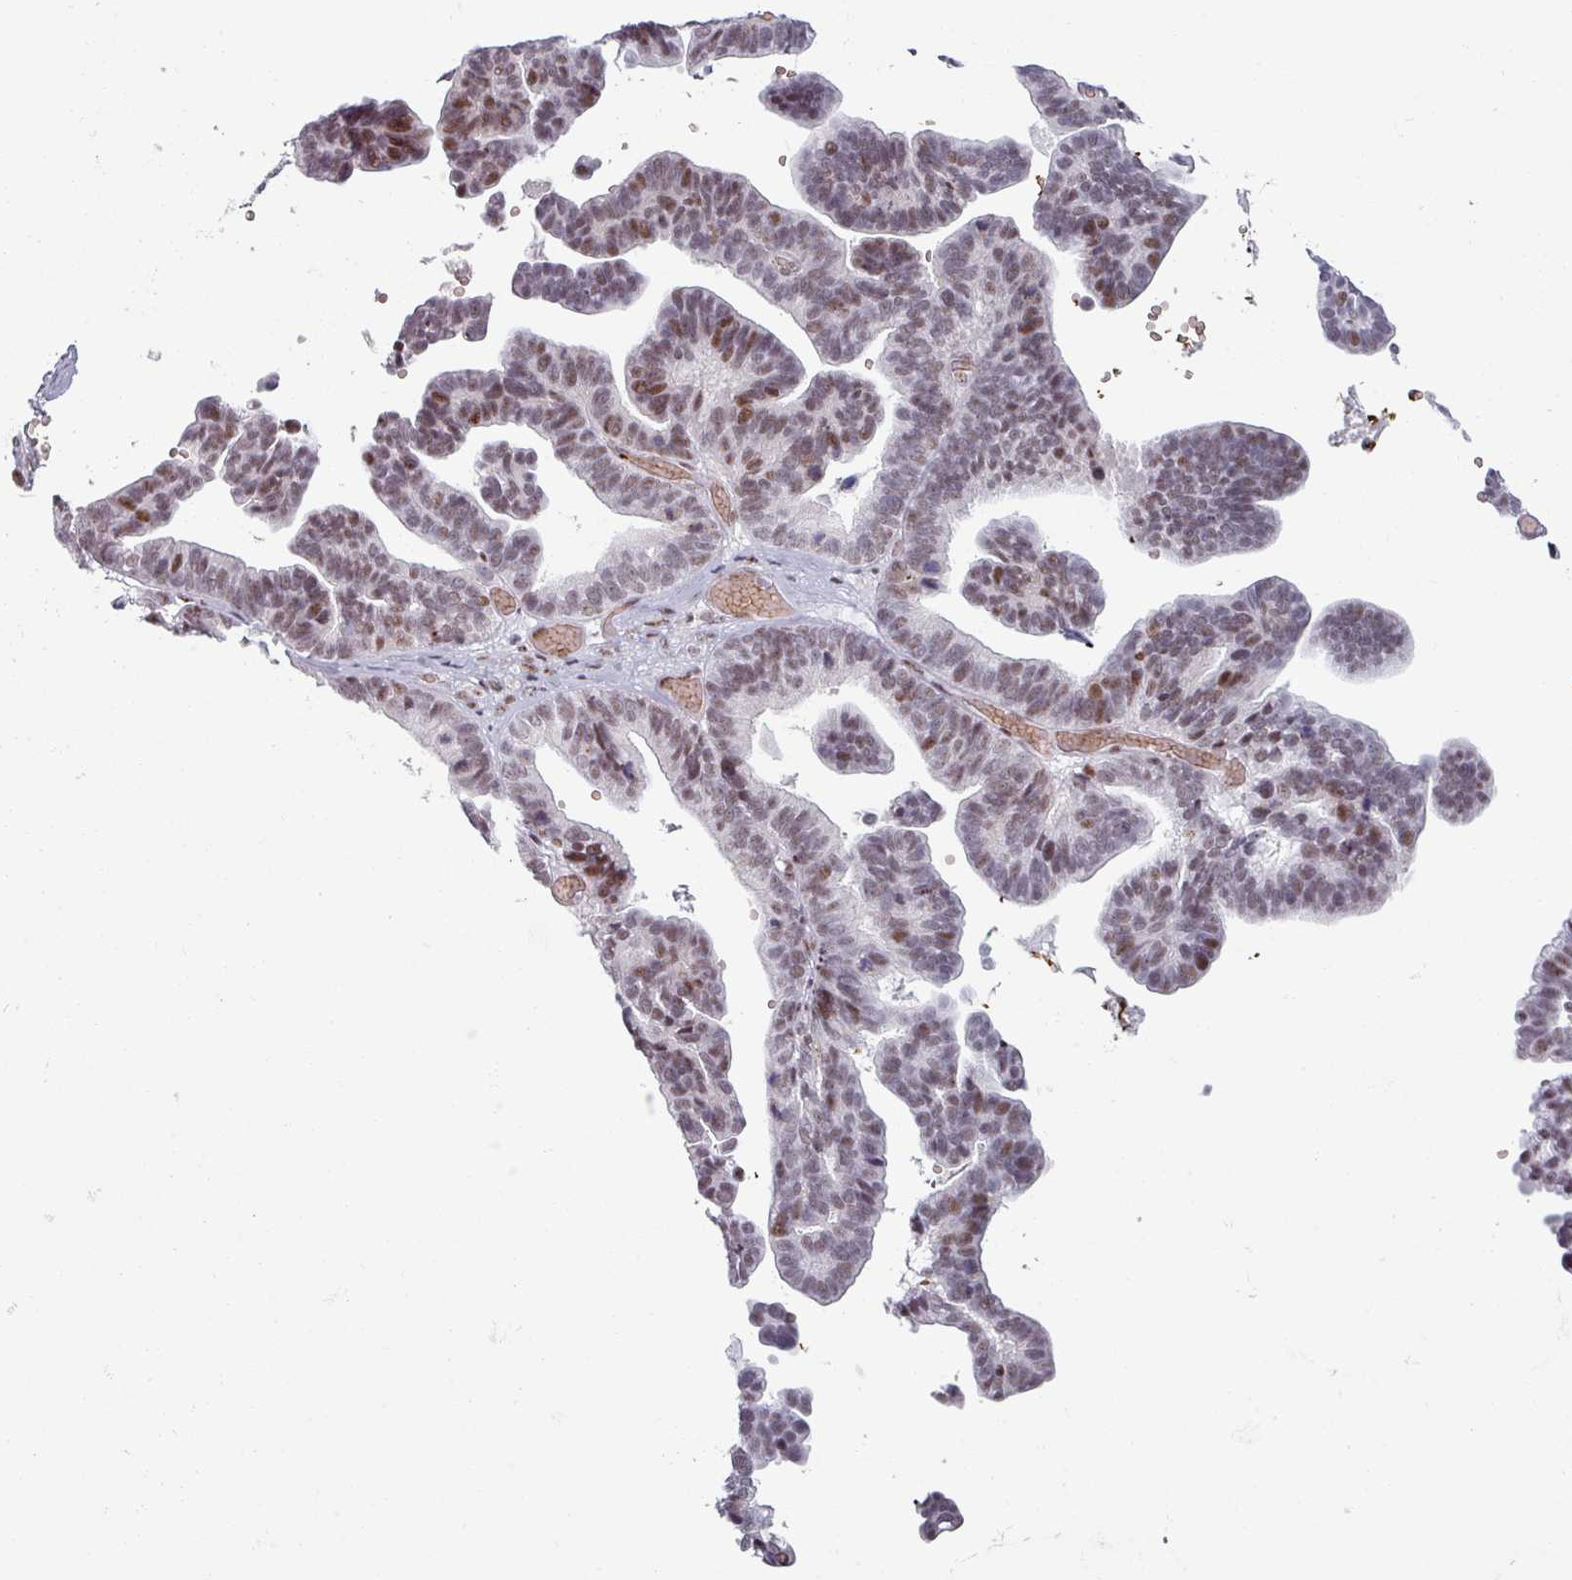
{"staining": {"intensity": "moderate", "quantity": ">75%", "location": "nuclear"}, "tissue": "ovarian cancer", "cell_type": "Tumor cells", "image_type": "cancer", "snomed": [{"axis": "morphology", "description": "Cystadenocarcinoma, serous, NOS"}, {"axis": "topography", "description": "Ovary"}], "caption": "Ovarian cancer tissue exhibits moderate nuclear expression in about >75% of tumor cells, visualized by immunohistochemistry.", "gene": "NCOR1", "patient": {"sex": "female", "age": 56}}